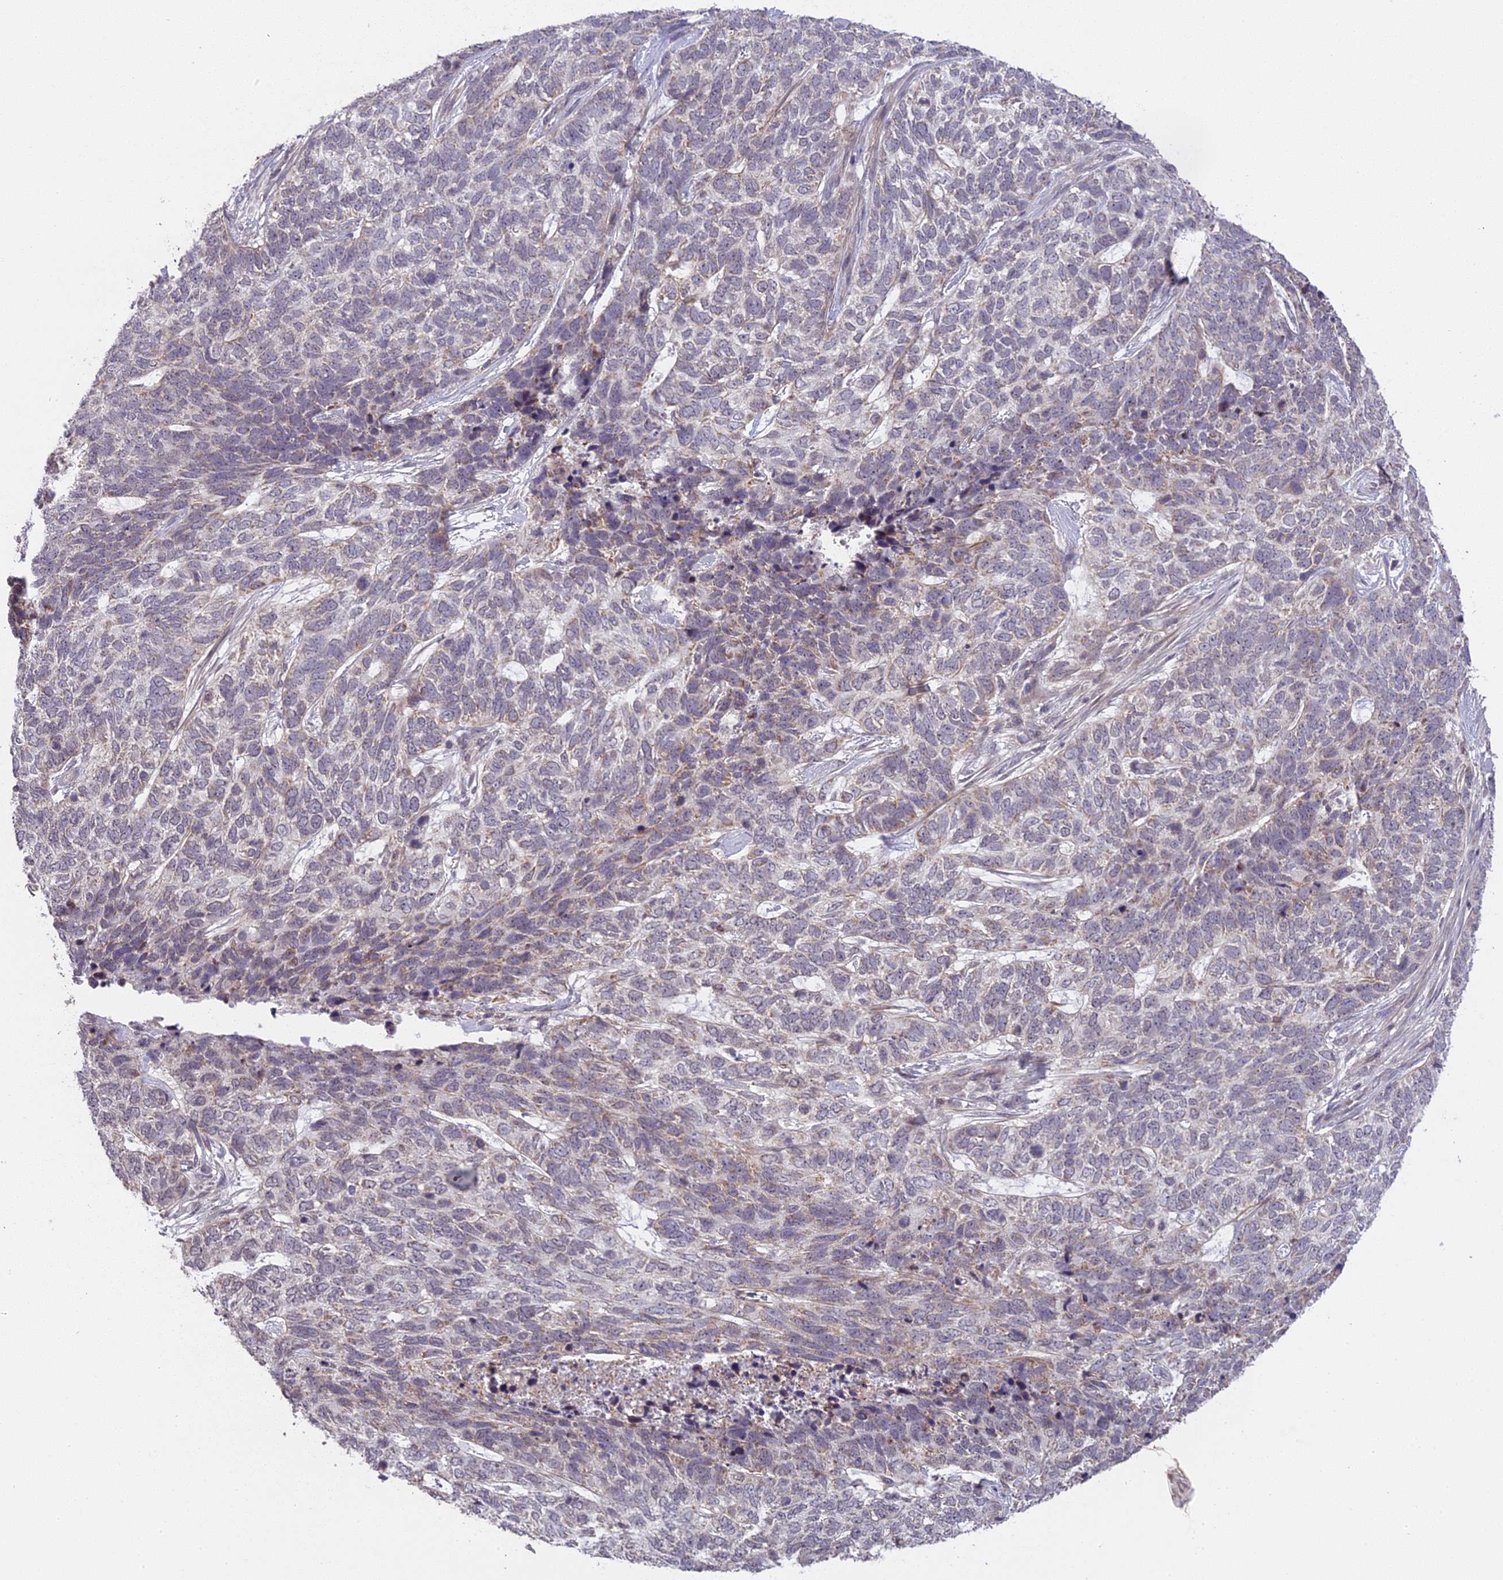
{"staining": {"intensity": "weak", "quantity": "<25%", "location": "cytoplasmic/membranous"}, "tissue": "skin cancer", "cell_type": "Tumor cells", "image_type": "cancer", "snomed": [{"axis": "morphology", "description": "Basal cell carcinoma"}, {"axis": "topography", "description": "Skin"}], "caption": "High power microscopy micrograph of an IHC image of skin basal cell carcinoma, revealing no significant staining in tumor cells. (Stains: DAB immunohistochemistry with hematoxylin counter stain, Microscopy: brightfield microscopy at high magnification).", "gene": "ERG28", "patient": {"sex": "female", "age": 65}}